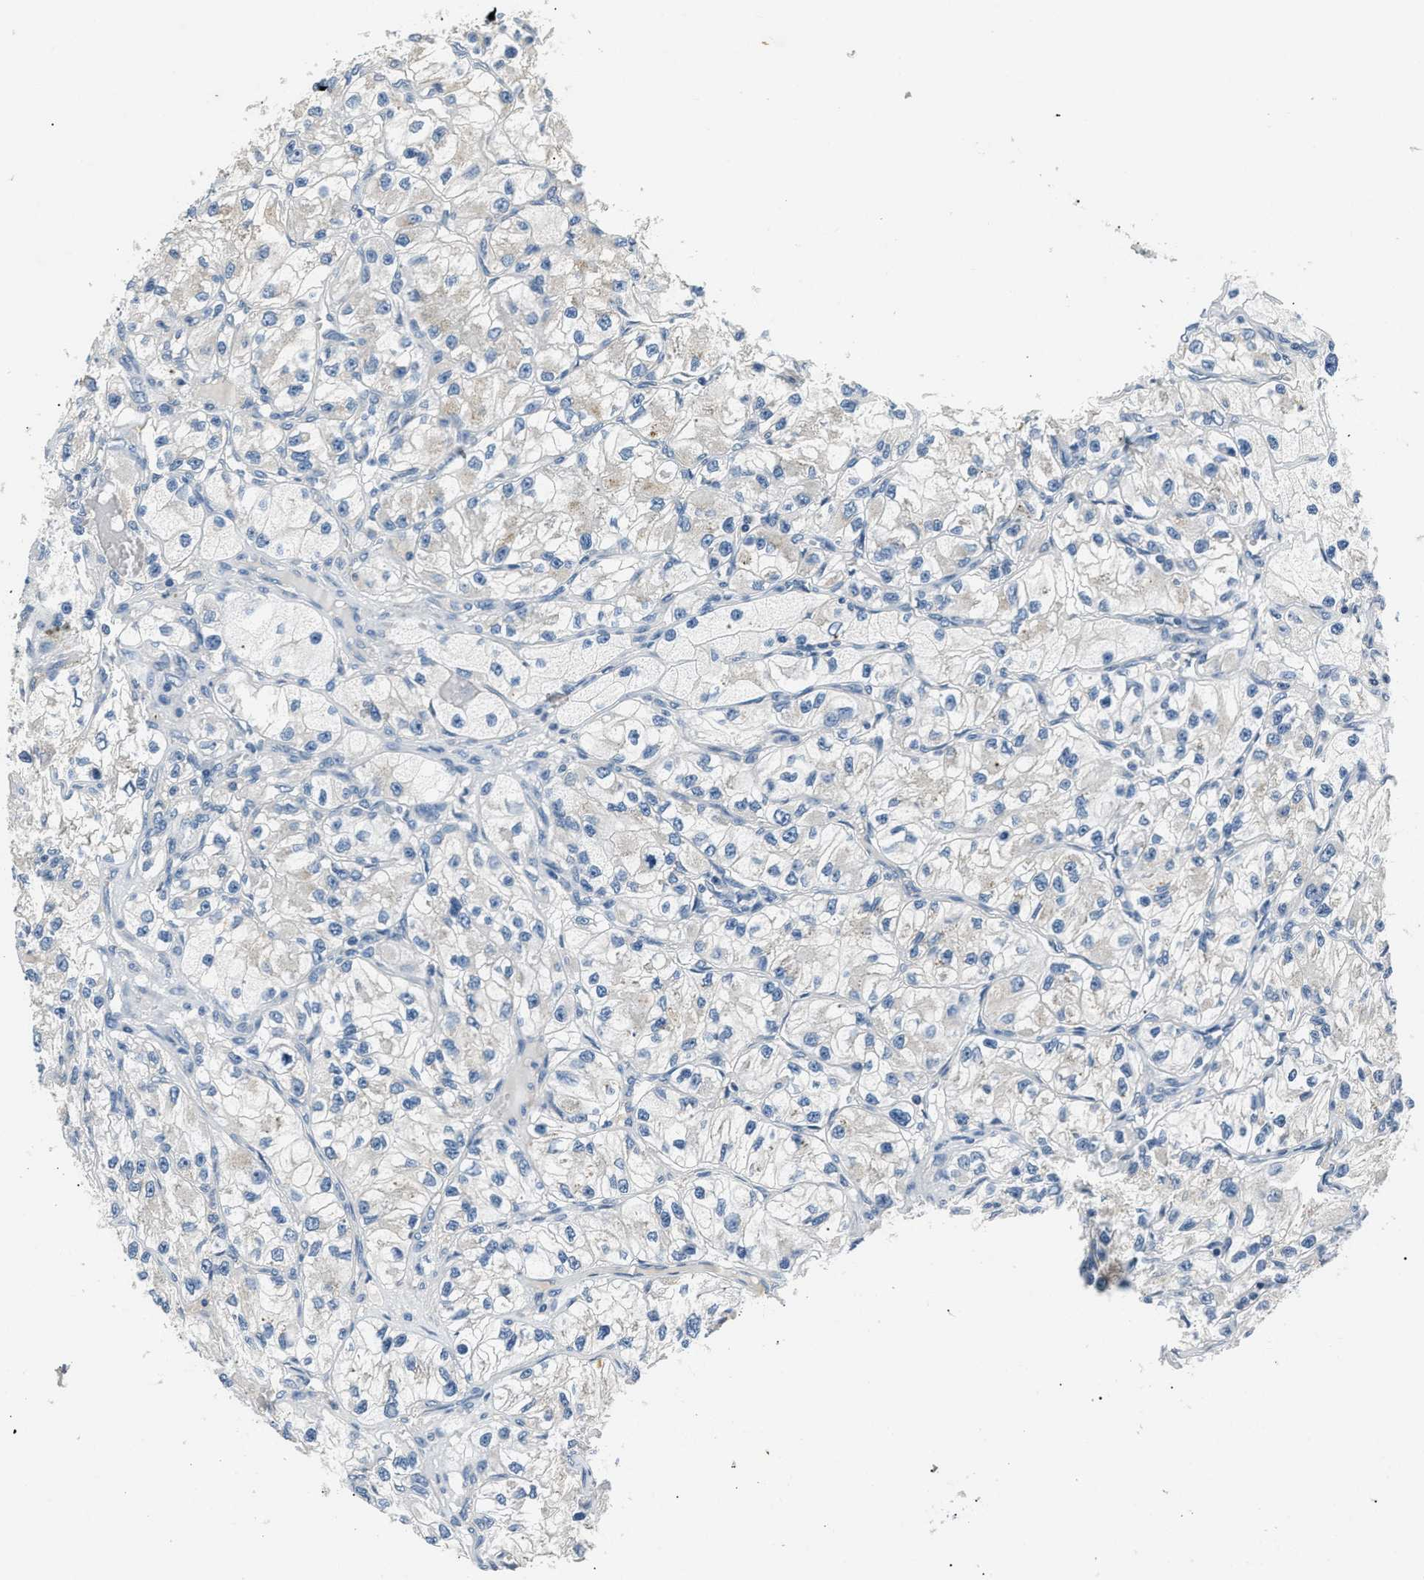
{"staining": {"intensity": "negative", "quantity": "none", "location": "none"}, "tissue": "renal cancer", "cell_type": "Tumor cells", "image_type": "cancer", "snomed": [{"axis": "morphology", "description": "Adenocarcinoma, NOS"}, {"axis": "topography", "description": "Kidney"}], "caption": "High power microscopy photomicrograph of an IHC histopathology image of renal cancer, revealing no significant positivity in tumor cells. (Brightfield microscopy of DAB immunohistochemistry (IHC) at high magnification).", "gene": "INHA", "patient": {"sex": "female", "age": 57}}